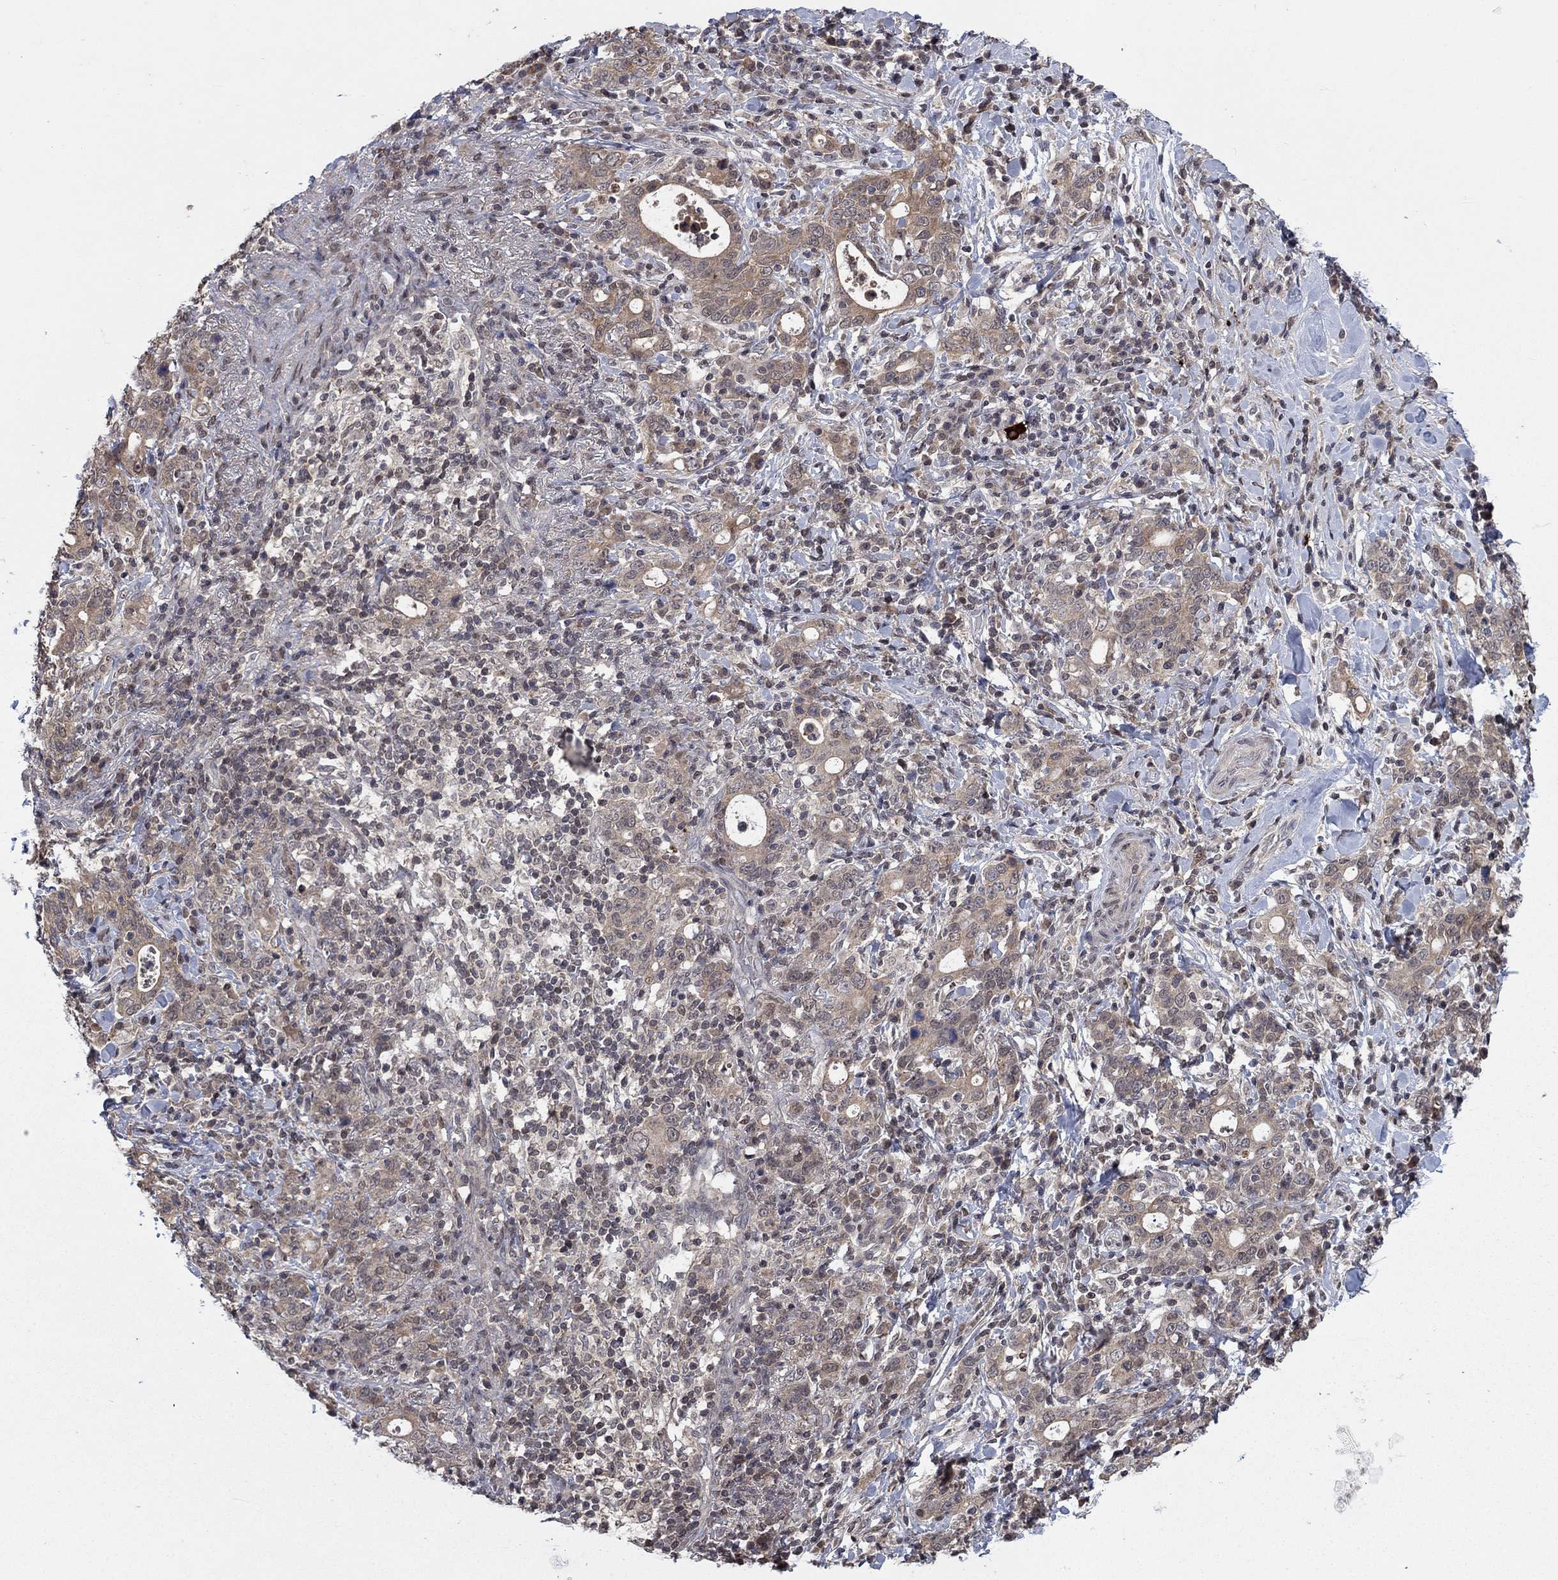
{"staining": {"intensity": "weak", "quantity": "25%-75%", "location": "cytoplasmic/membranous"}, "tissue": "stomach cancer", "cell_type": "Tumor cells", "image_type": "cancer", "snomed": [{"axis": "morphology", "description": "Adenocarcinoma, NOS"}, {"axis": "topography", "description": "Stomach"}], "caption": "The image displays immunohistochemical staining of stomach cancer (adenocarcinoma). There is weak cytoplasmic/membranous expression is identified in approximately 25%-75% of tumor cells.", "gene": "IAH1", "patient": {"sex": "male", "age": 79}}